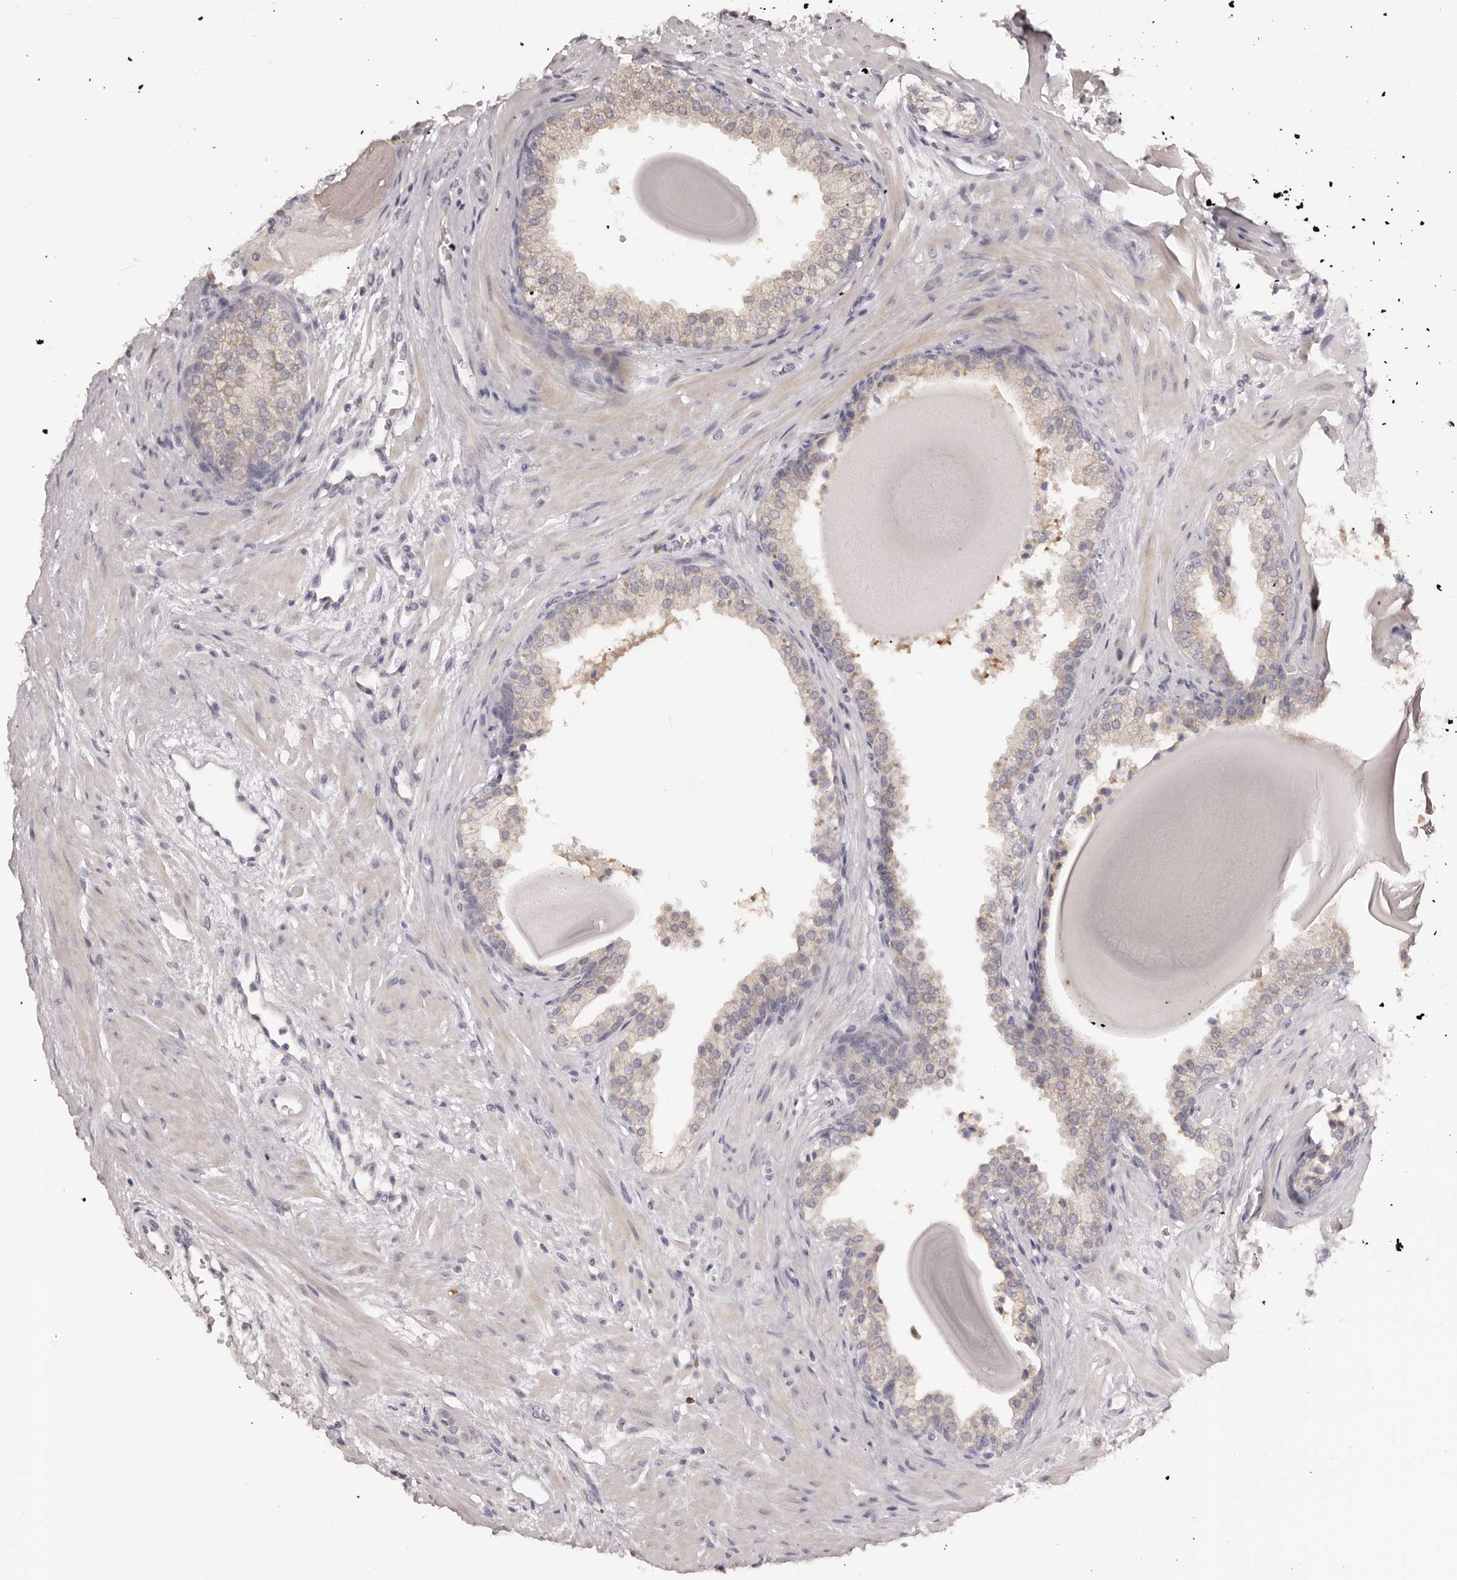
{"staining": {"intensity": "weak", "quantity": ">75%", "location": "cytoplasmic/membranous"}, "tissue": "prostate", "cell_type": "Glandular cells", "image_type": "normal", "snomed": [{"axis": "morphology", "description": "Normal tissue, NOS"}, {"axis": "topography", "description": "Prostate"}], "caption": "A photomicrograph of human prostate stained for a protein reveals weak cytoplasmic/membranous brown staining in glandular cells.", "gene": "KCNJ8", "patient": {"sex": "male", "age": 48}}